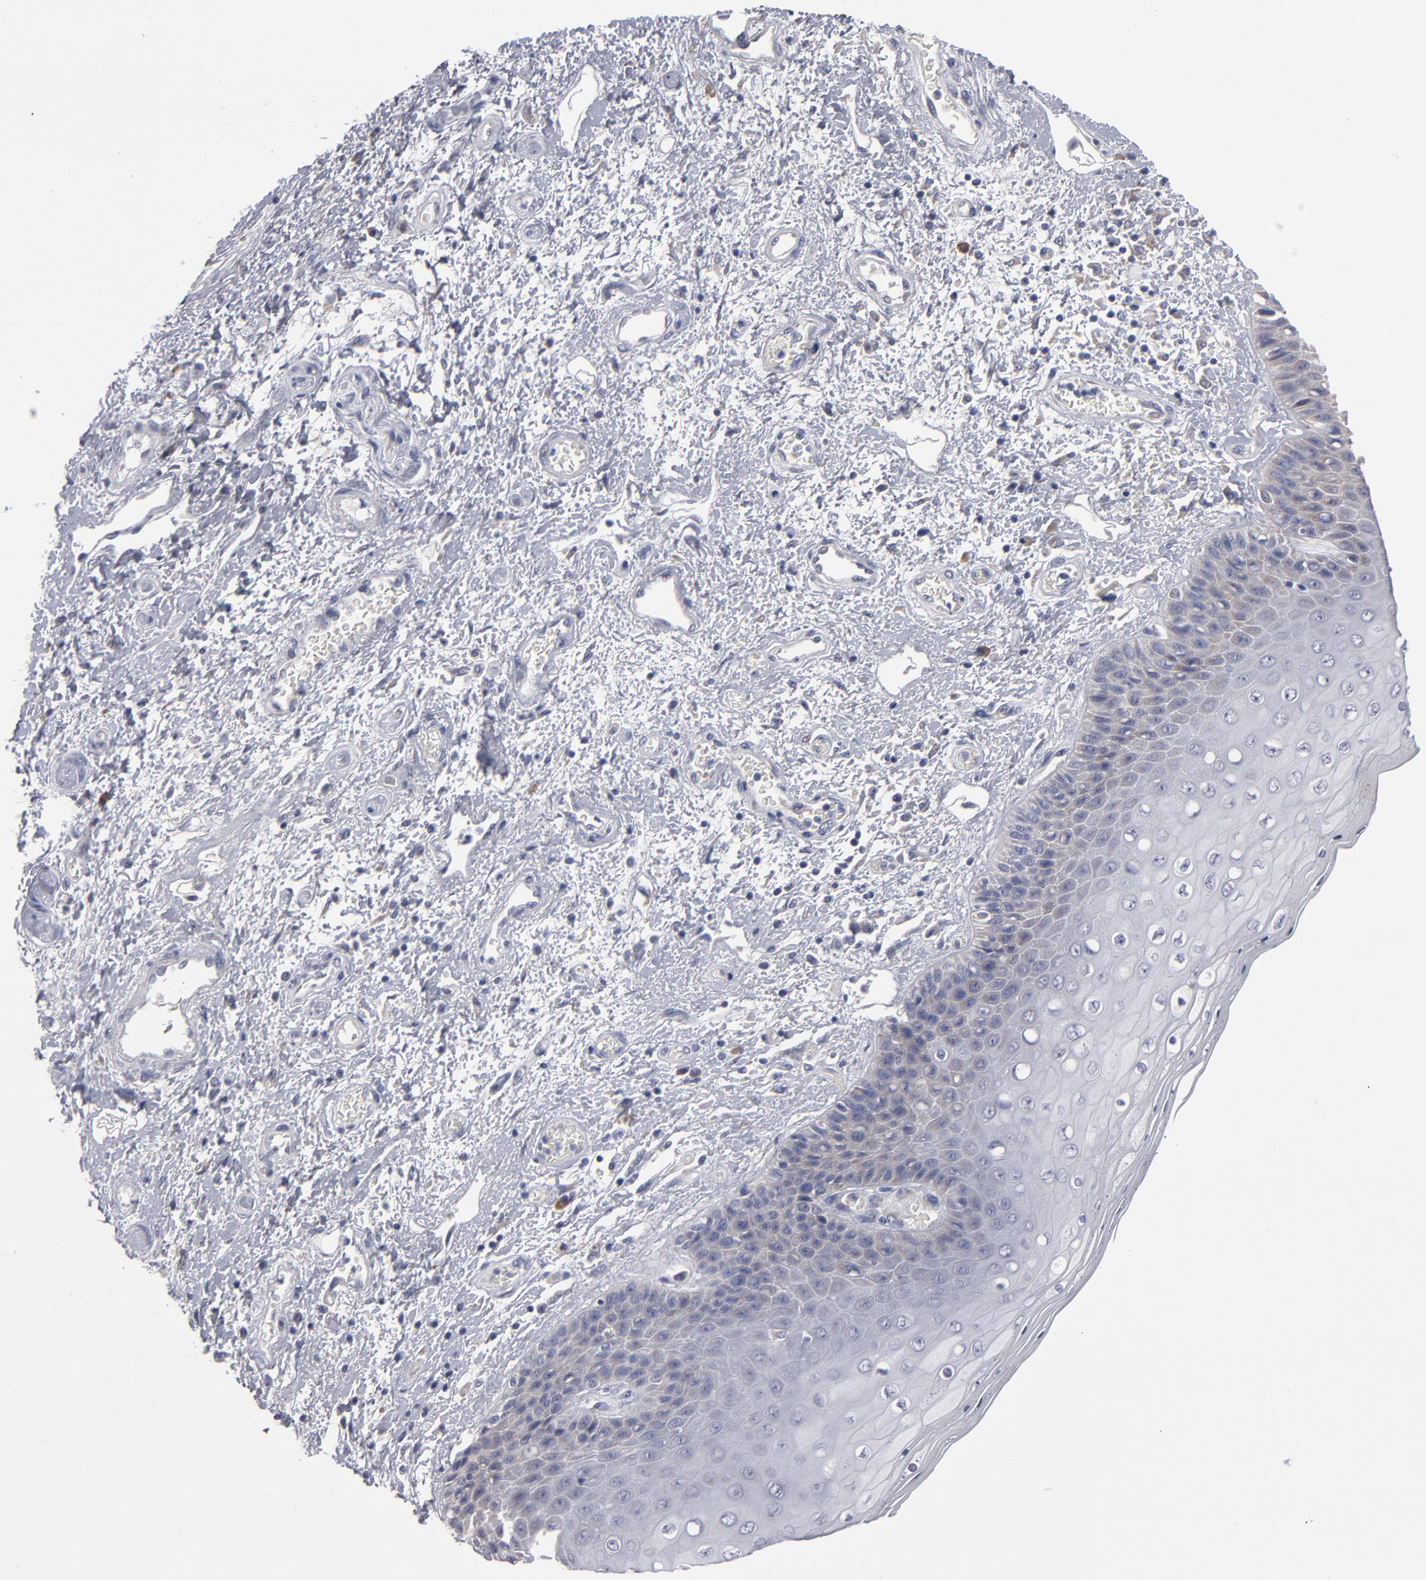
{"staining": {"intensity": "weak", "quantity": "<25%", "location": "cytoplasmic/membranous"}, "tissue": "skin", "cell_type": "Epidermal cells", "image_type": "normal", "snomed": [{"axis": "morphology", "description": "Normal tissue, NOS"}, {"axis": "topography", "description": "Anal"}], "caption": "High power microscopy micrograph of an immunohistochemistry photomicrograph of normal skin, revealing no significant positivity in epidermal cells.", "gene": "CCDC80", "patient": {"sex": "female", "age": 46}}